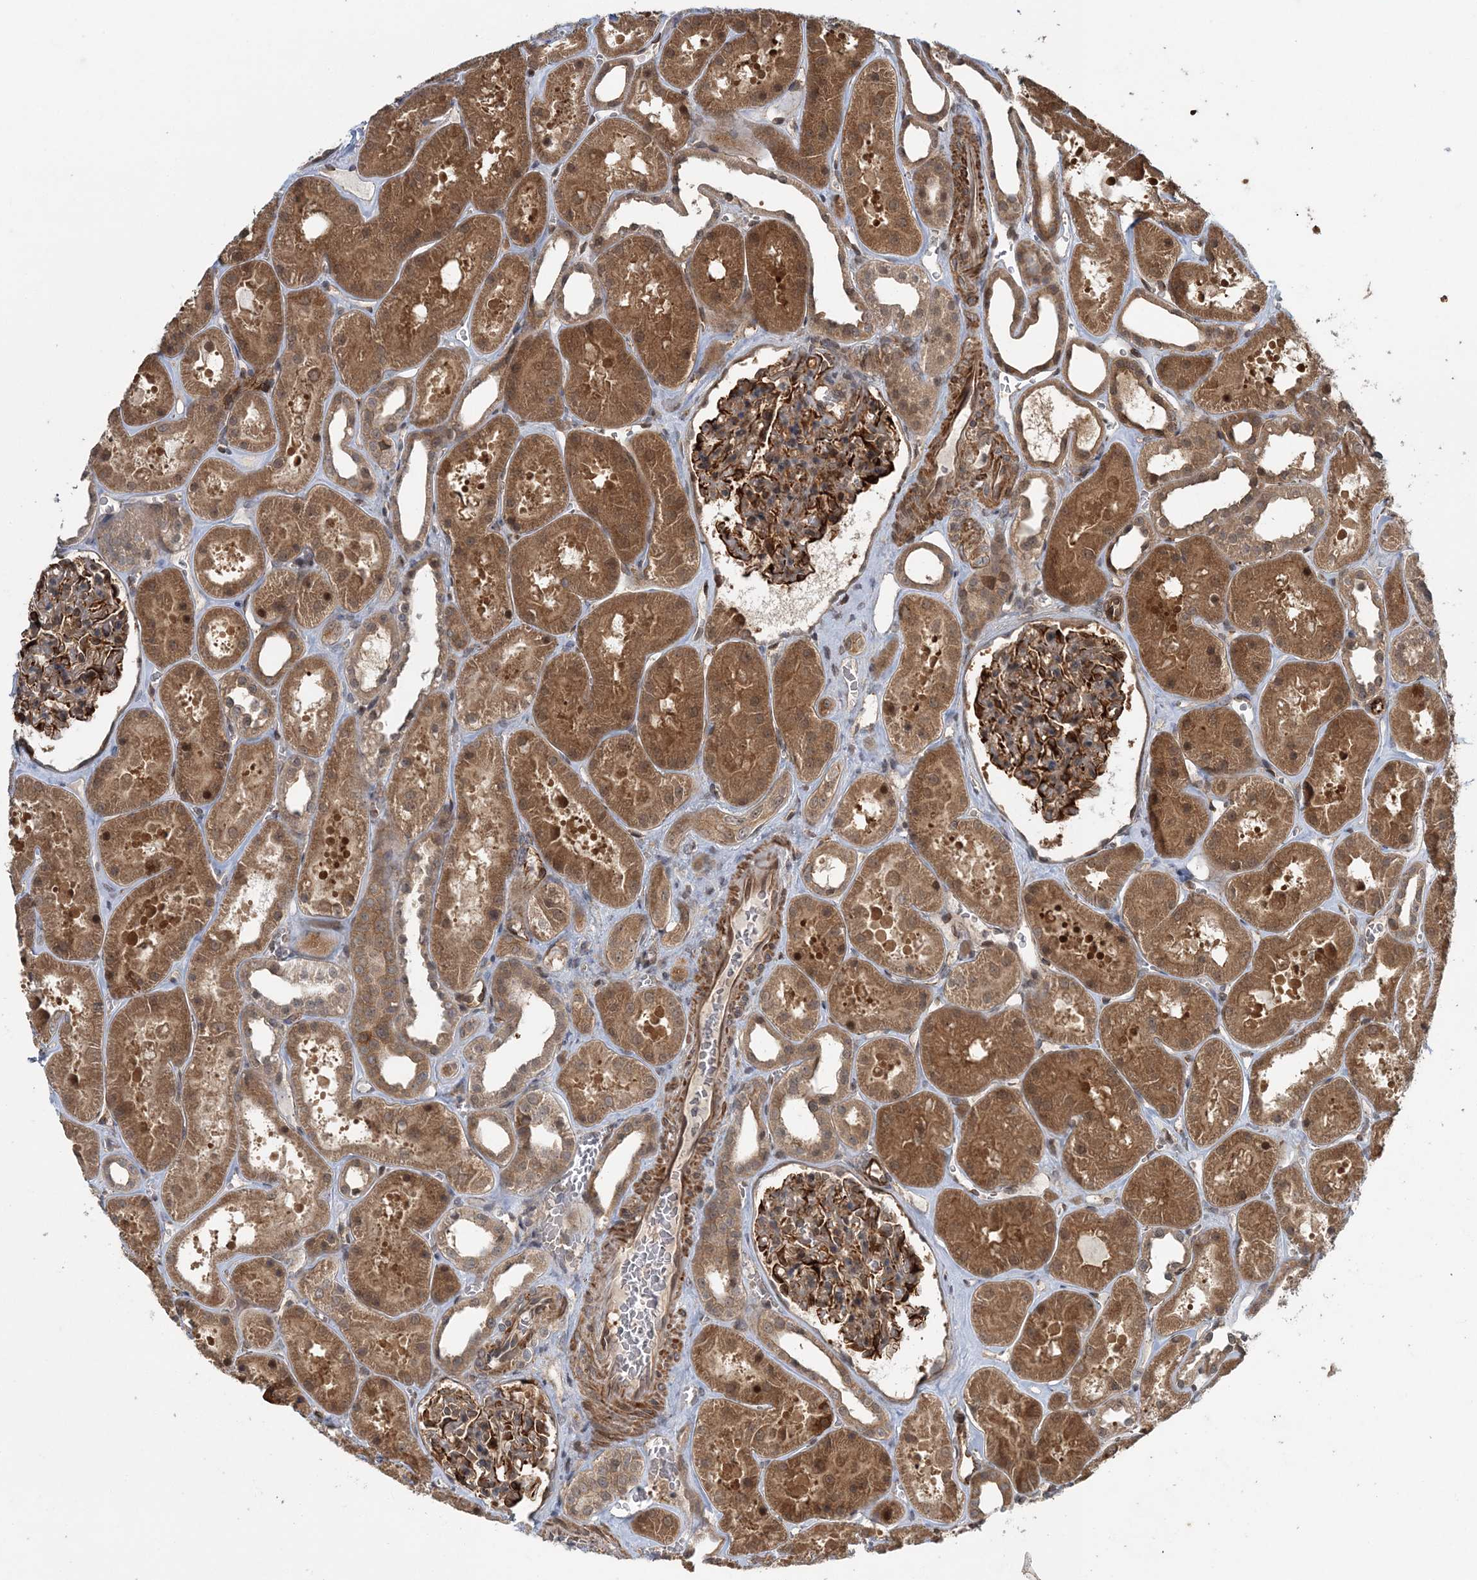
{"staining": {"intensity": "moderate", "quantity": ">75%", "location": "cytoplasmic/membranous"}, "tissue": "kidney", "cell_type": "Cells in glomeruli", "image_type": "normal", "snomed": [{"axis": "morphology", "description": "Normal tissue, NOS"}, {"axis": "topography", "description": "Kidney"}], "caption": "Normal kidney displays moderate cytoplasmic/membranous positivity in approximately >75% of cells in glomeruli, visualized by immunohistochemistry.", "gene": "UBTD2", "patient": {"sex": "female", "age": 41}}